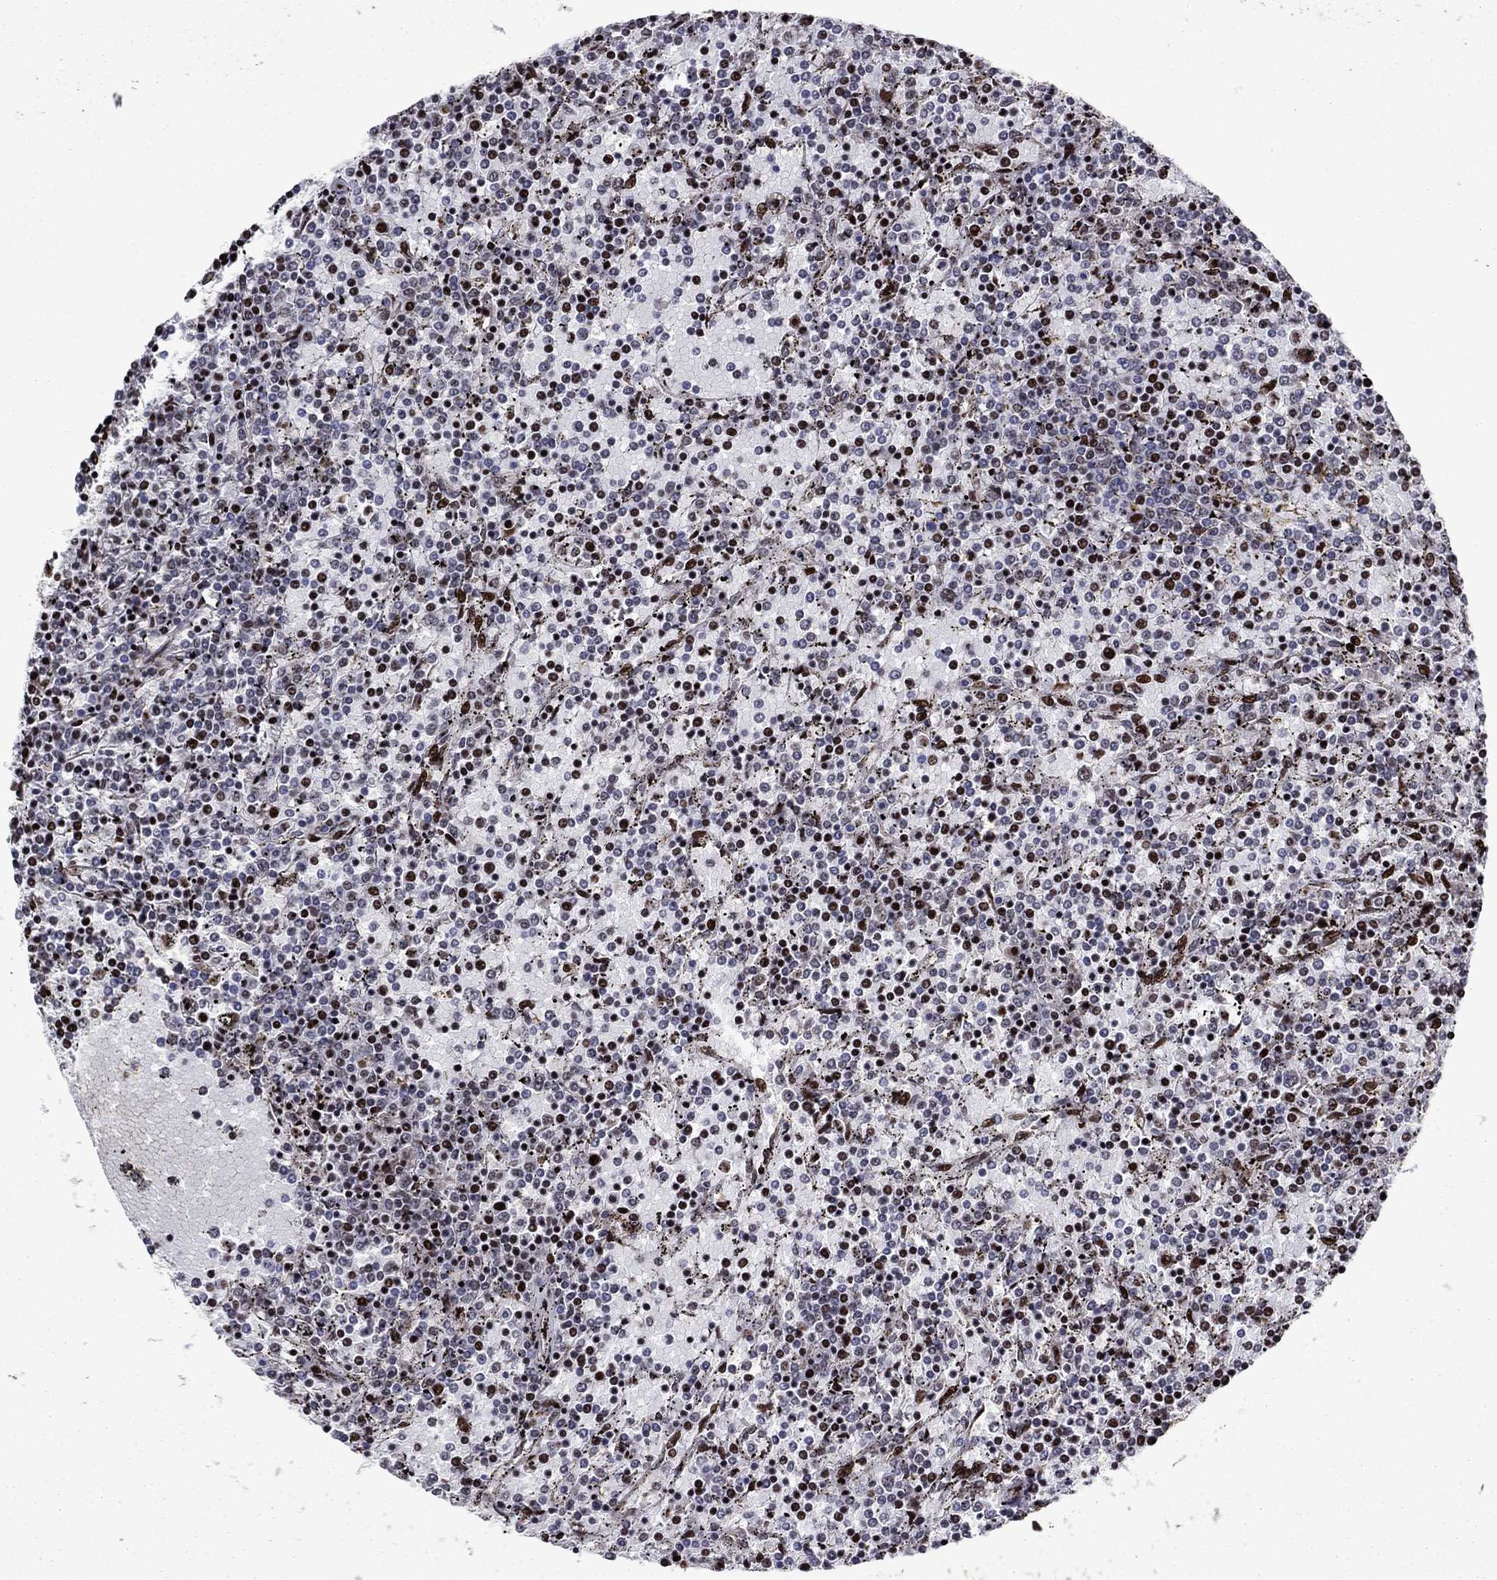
{"staining": {"intensity": "strong", "quantity": "<25%", "location": "nuclear"}, "tissue": "lymphoma", "cell_type": "Tumor cells", "image_type": "cancer", "snomed": [{"axis": "morphology", "description": "Malignant lymphoma, non-Hodgkin's type, Low grade"}, {"axis": "topography", "description": "Spleen"}], "caption": "This image reveals IHC staining of lymphoma, with medium strong nuclear staining in approximately <25% of tumor cells.", "gene": "LIMK1", "patient": {"sex": "female", "age": 77}}